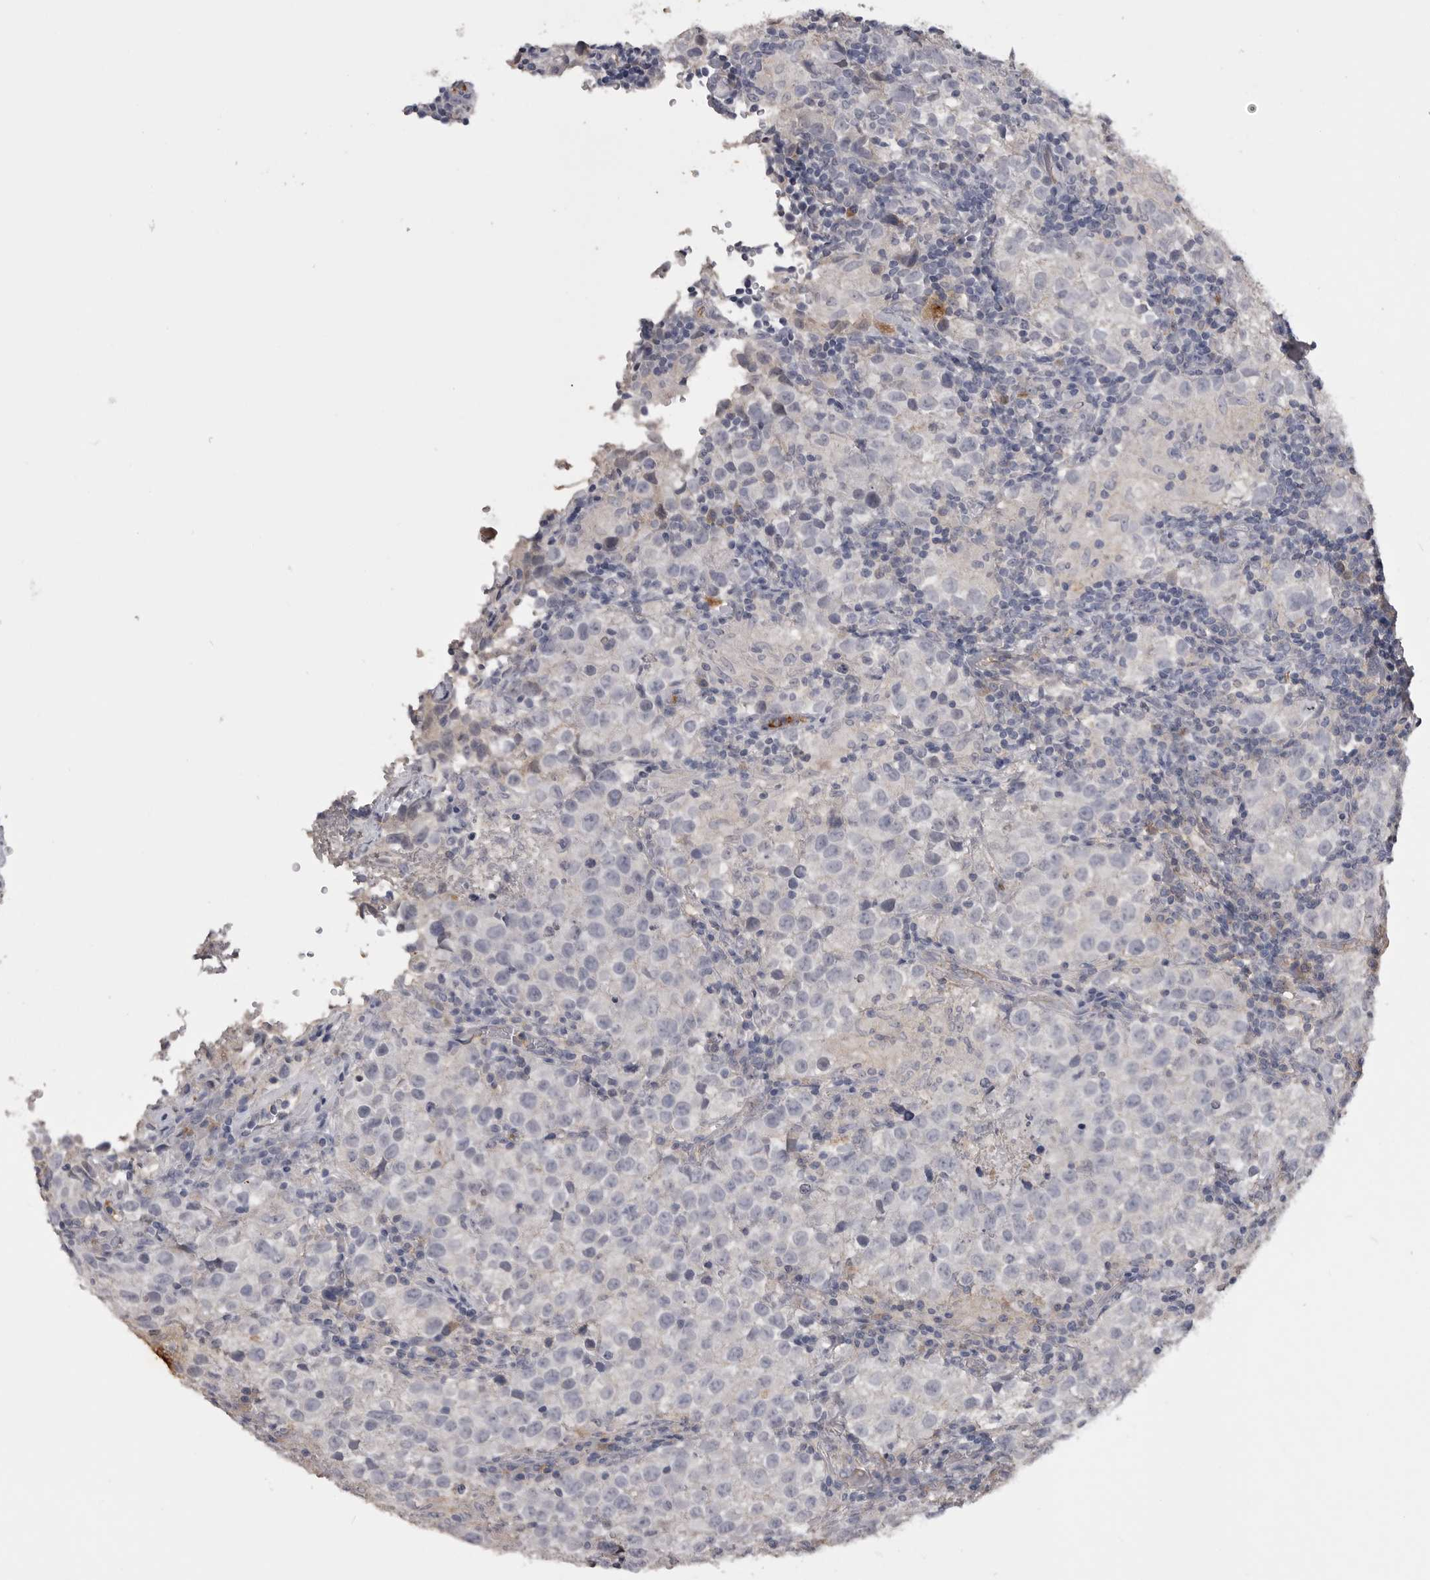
{"staining": {"intensity": "negative", "quantity": "none", "location": "none"}, "tissue": "testis cancer", "cell_type": "Tumor cells", "image_type": "cancer", "snomed": [{"axis": "morphology", "description": "Seminoma, NOS"}, {"axis": "morphology", "description": "Carcinoma, Embryonal, NOS"}, {"axis": "topography", "description": "Testis"}], "caption": "Immunohistochemical staining of testis embryonal carcinoma exhibits no significant staining in tumor cells.", "gene": "AHSG", "patient": {"sex": "male", "age": 43}}